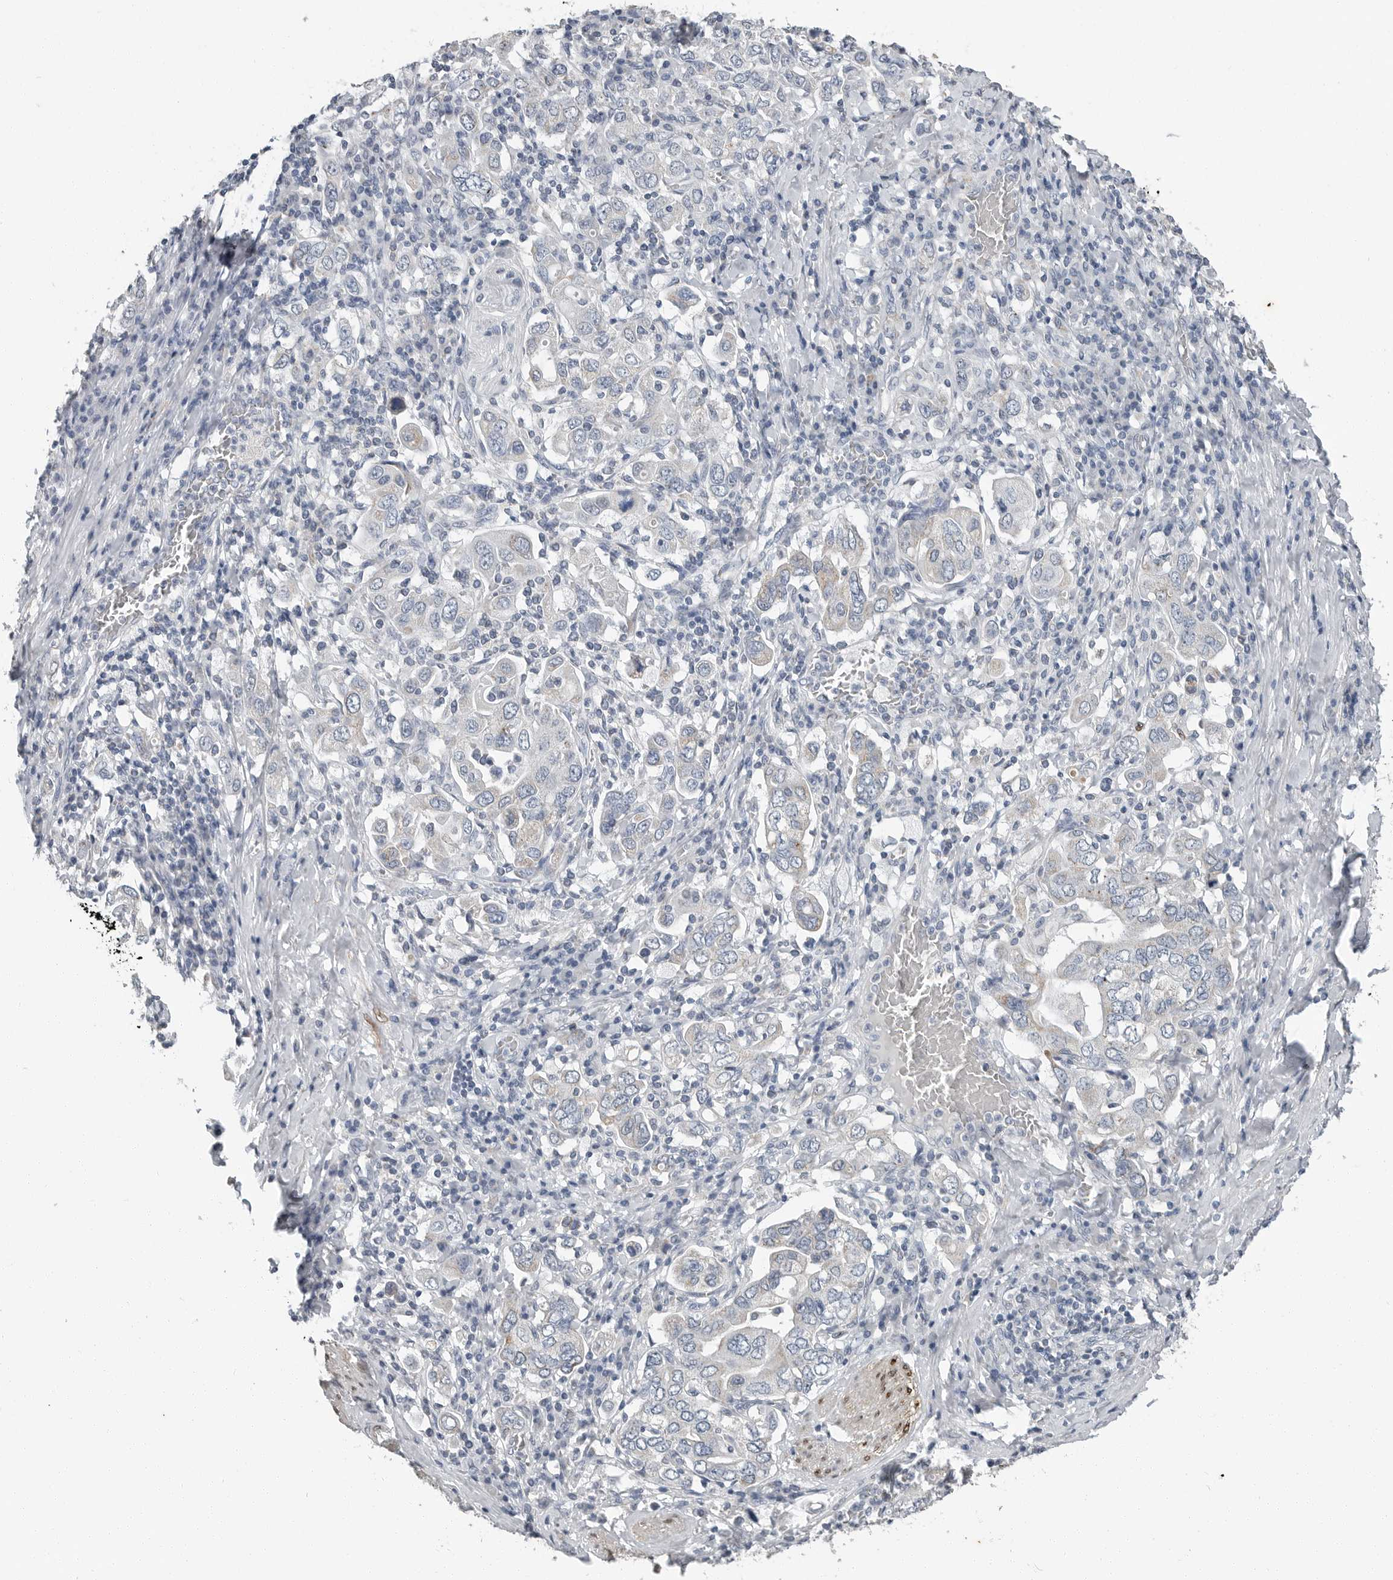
{"staining": {"intensity": "negative", "quantity": "none", "location": "none"}, "tissue": "stomach cancer", "cell_type": "Tumor cells", "image_type": "cancer", "snomed": [{"axis": "morphology", "description": "Adenocarcinoma, NOS"}, {"axis": "topography", "description": "Stomach, upper"}], "caption": "Tumor cells are negative for protein expression in human stomach cancer.", "gene": "PLN", "patient": {"sex": "male", "age": 62}}